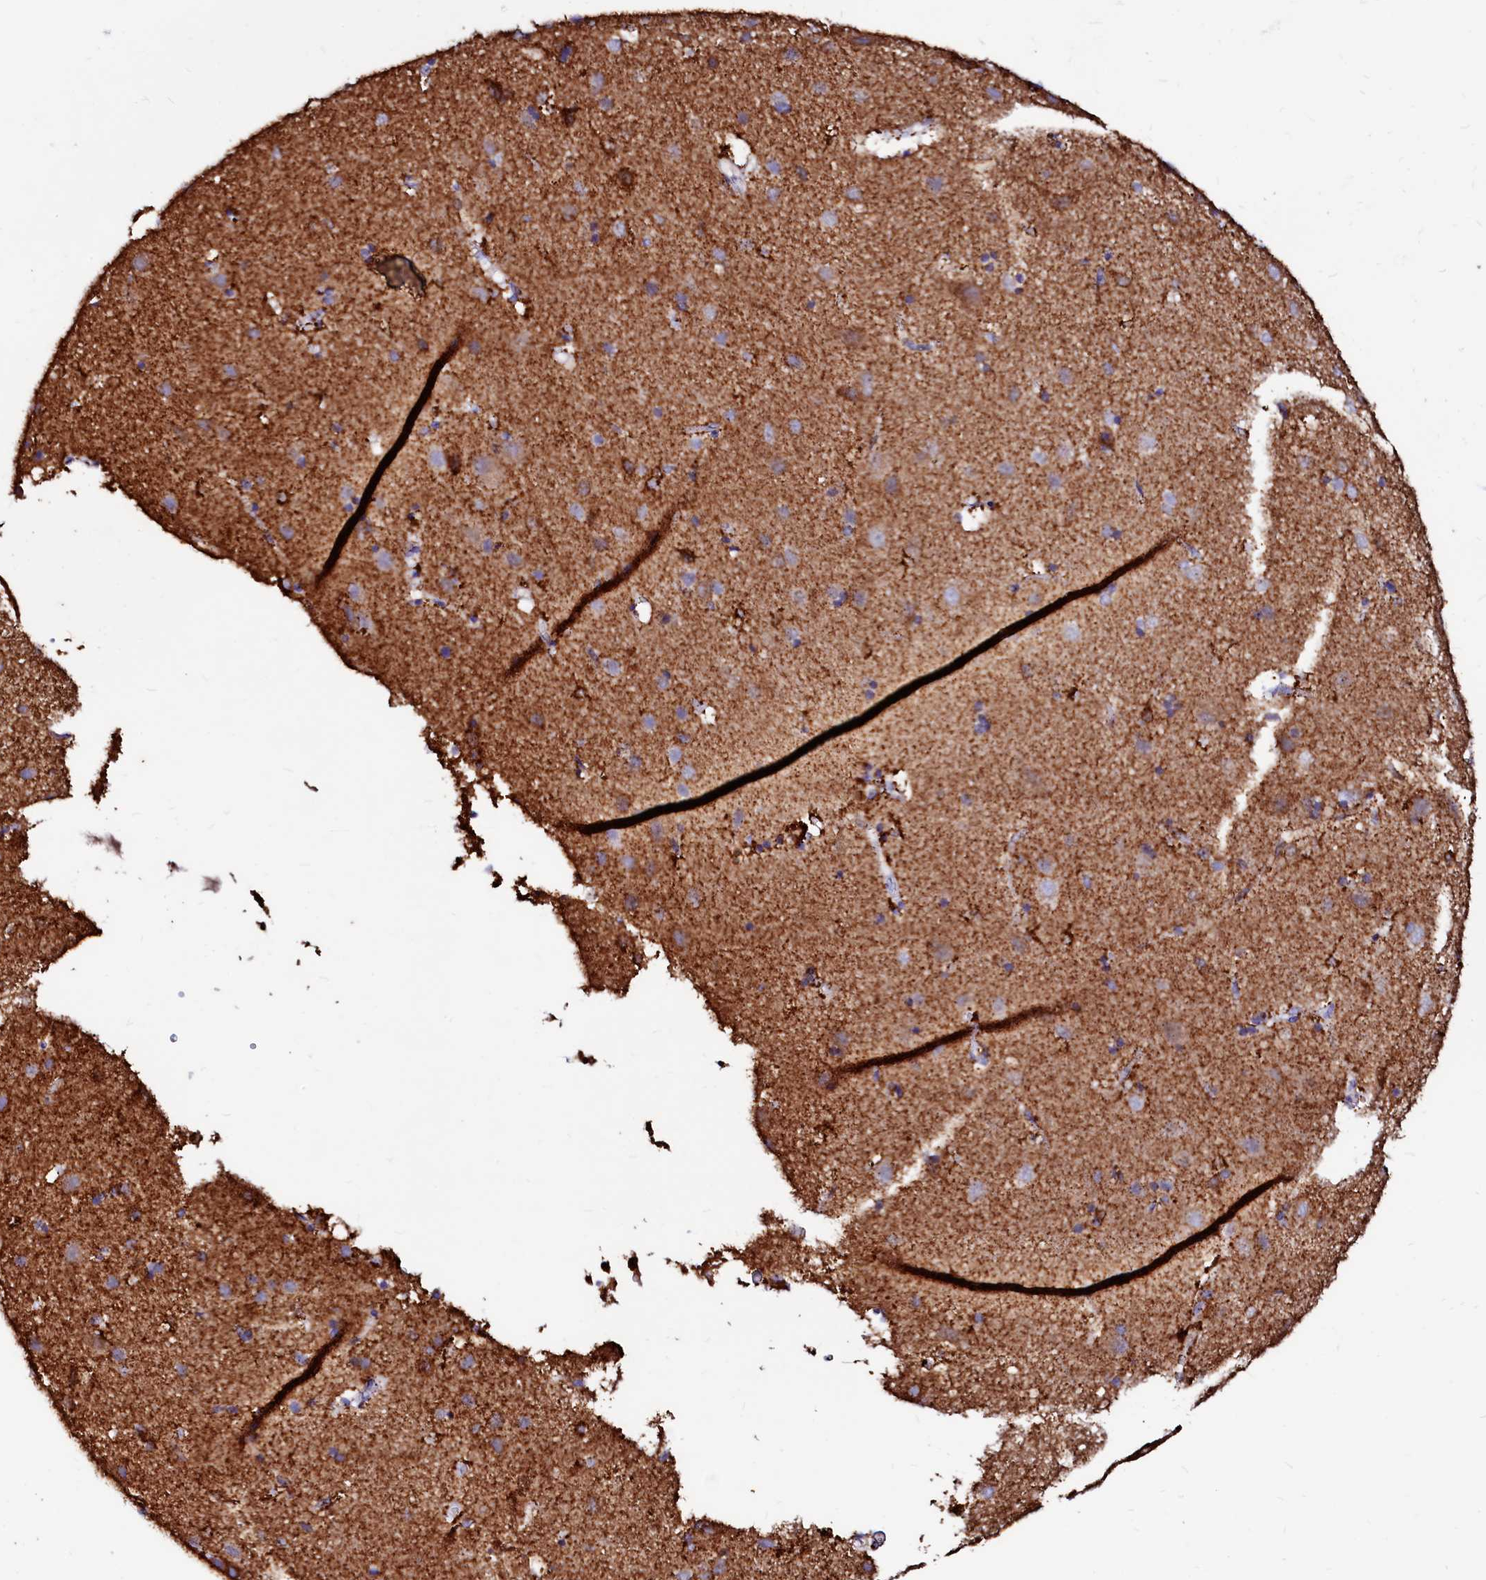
{"staining": {"intensity": "moderate", "quantity": "<25%", "location": "cytoplasmic/membranous"}, "tissue": "cerebral cortex", "cell_type": "Endothelial cells", "image_type": "normal", "snomed": [{"axis": "morphology", "description": "Normal tissue, NOS"}, {"axis": "topography", "description": "Cerebral cortex"}], "caption": "The histopathology image reveals immunohistochemical staining of normal cerebral cortex. There is moderate cytoplasmic/membranous staining is present in about <25% of endothelial cells.", "gene": "MAOB", "patient": {"sex": "male", "age": 54}}